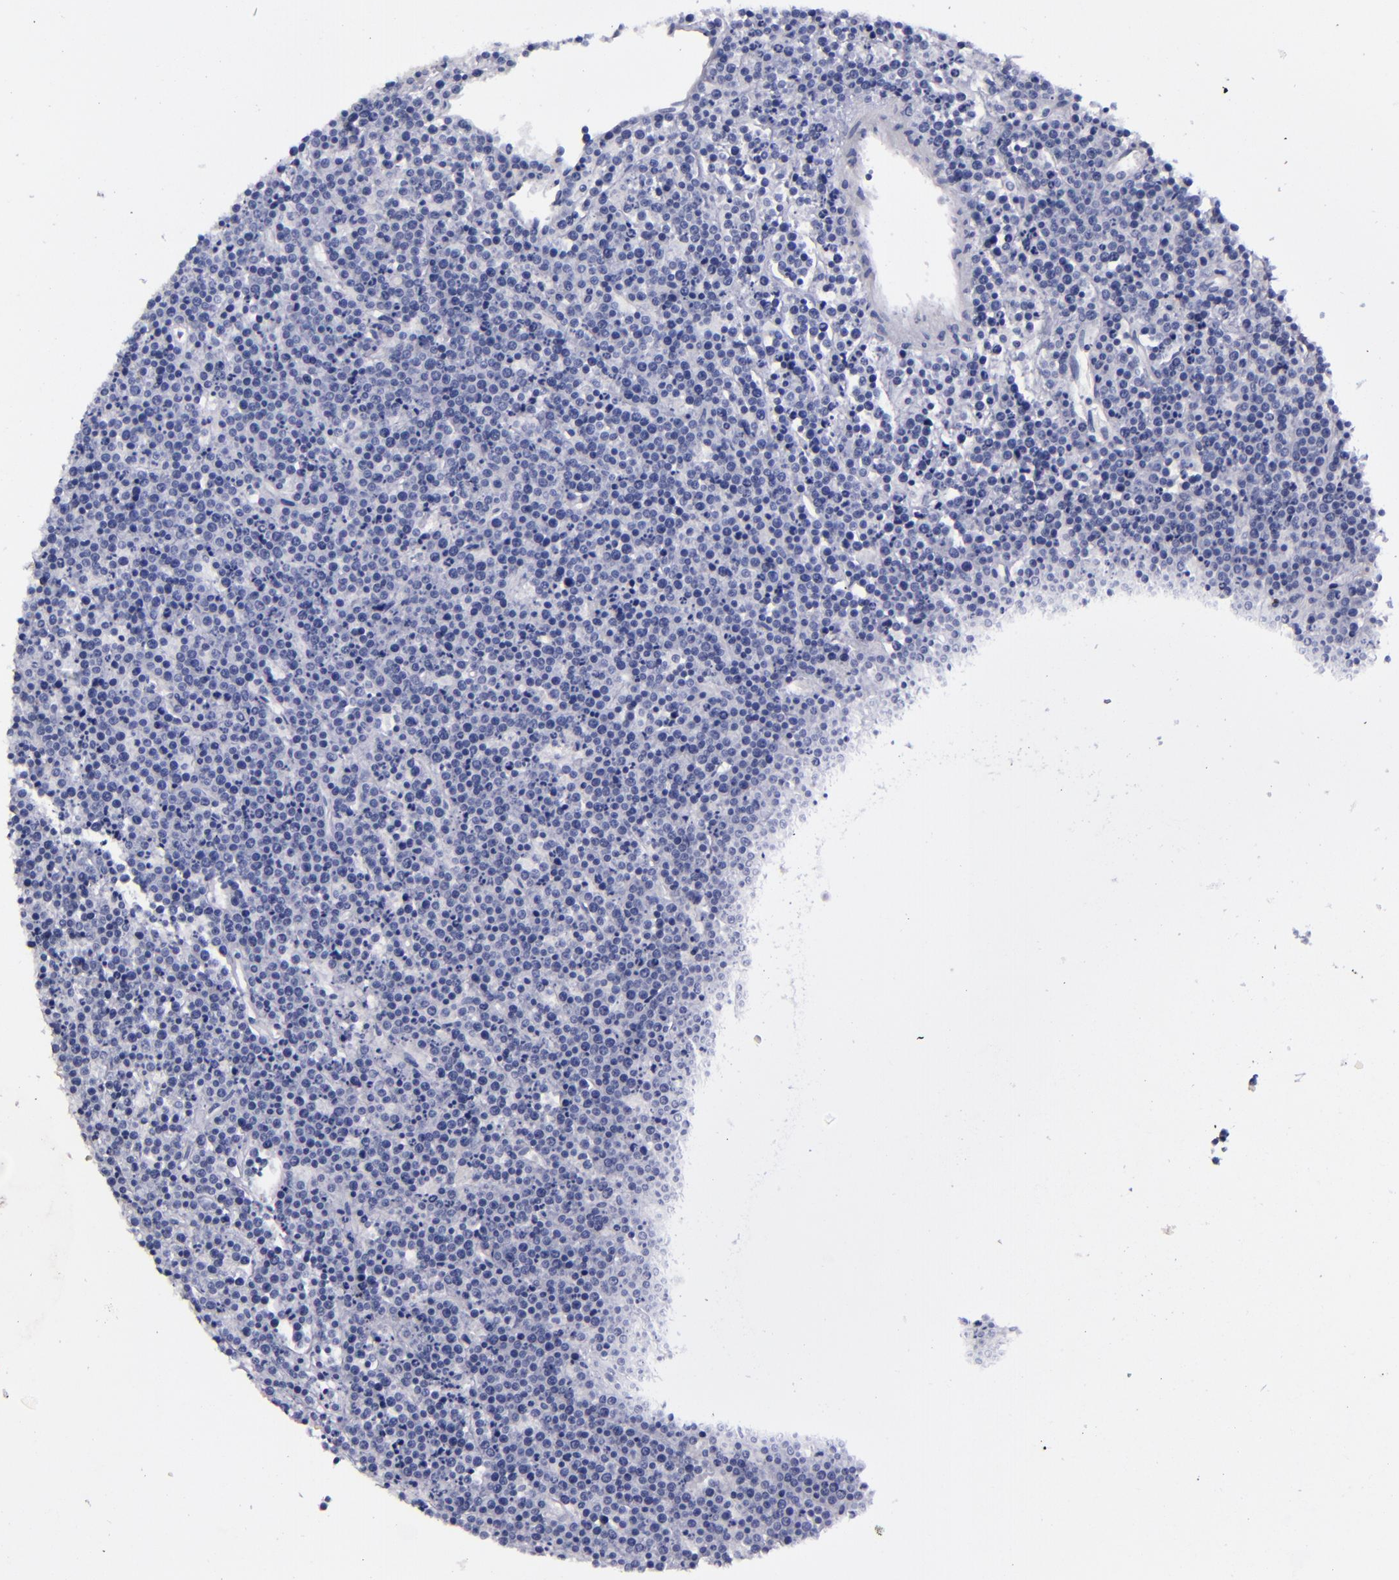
{"staining": {"intensity": "negative", "quantity": "none", "location": "none"}, "tissue": "lymphoma", "cell_type": "Tumor cells", "image_type": "cancer", "snomed": [{"axis": "morphology", "description": "Malignant lymphoma, non-Hodgkin's type, High grade"}, {"axis": "topography", "description": "Ovary"}], "caption": "Malignant lymphoma, non-Hodgkin's type (high-grade) was stained to show a protein in brown. There is no significant expression in tumor cells.", "gene": "ANPEP", "patient": {"sex": "female", "age": 56}}